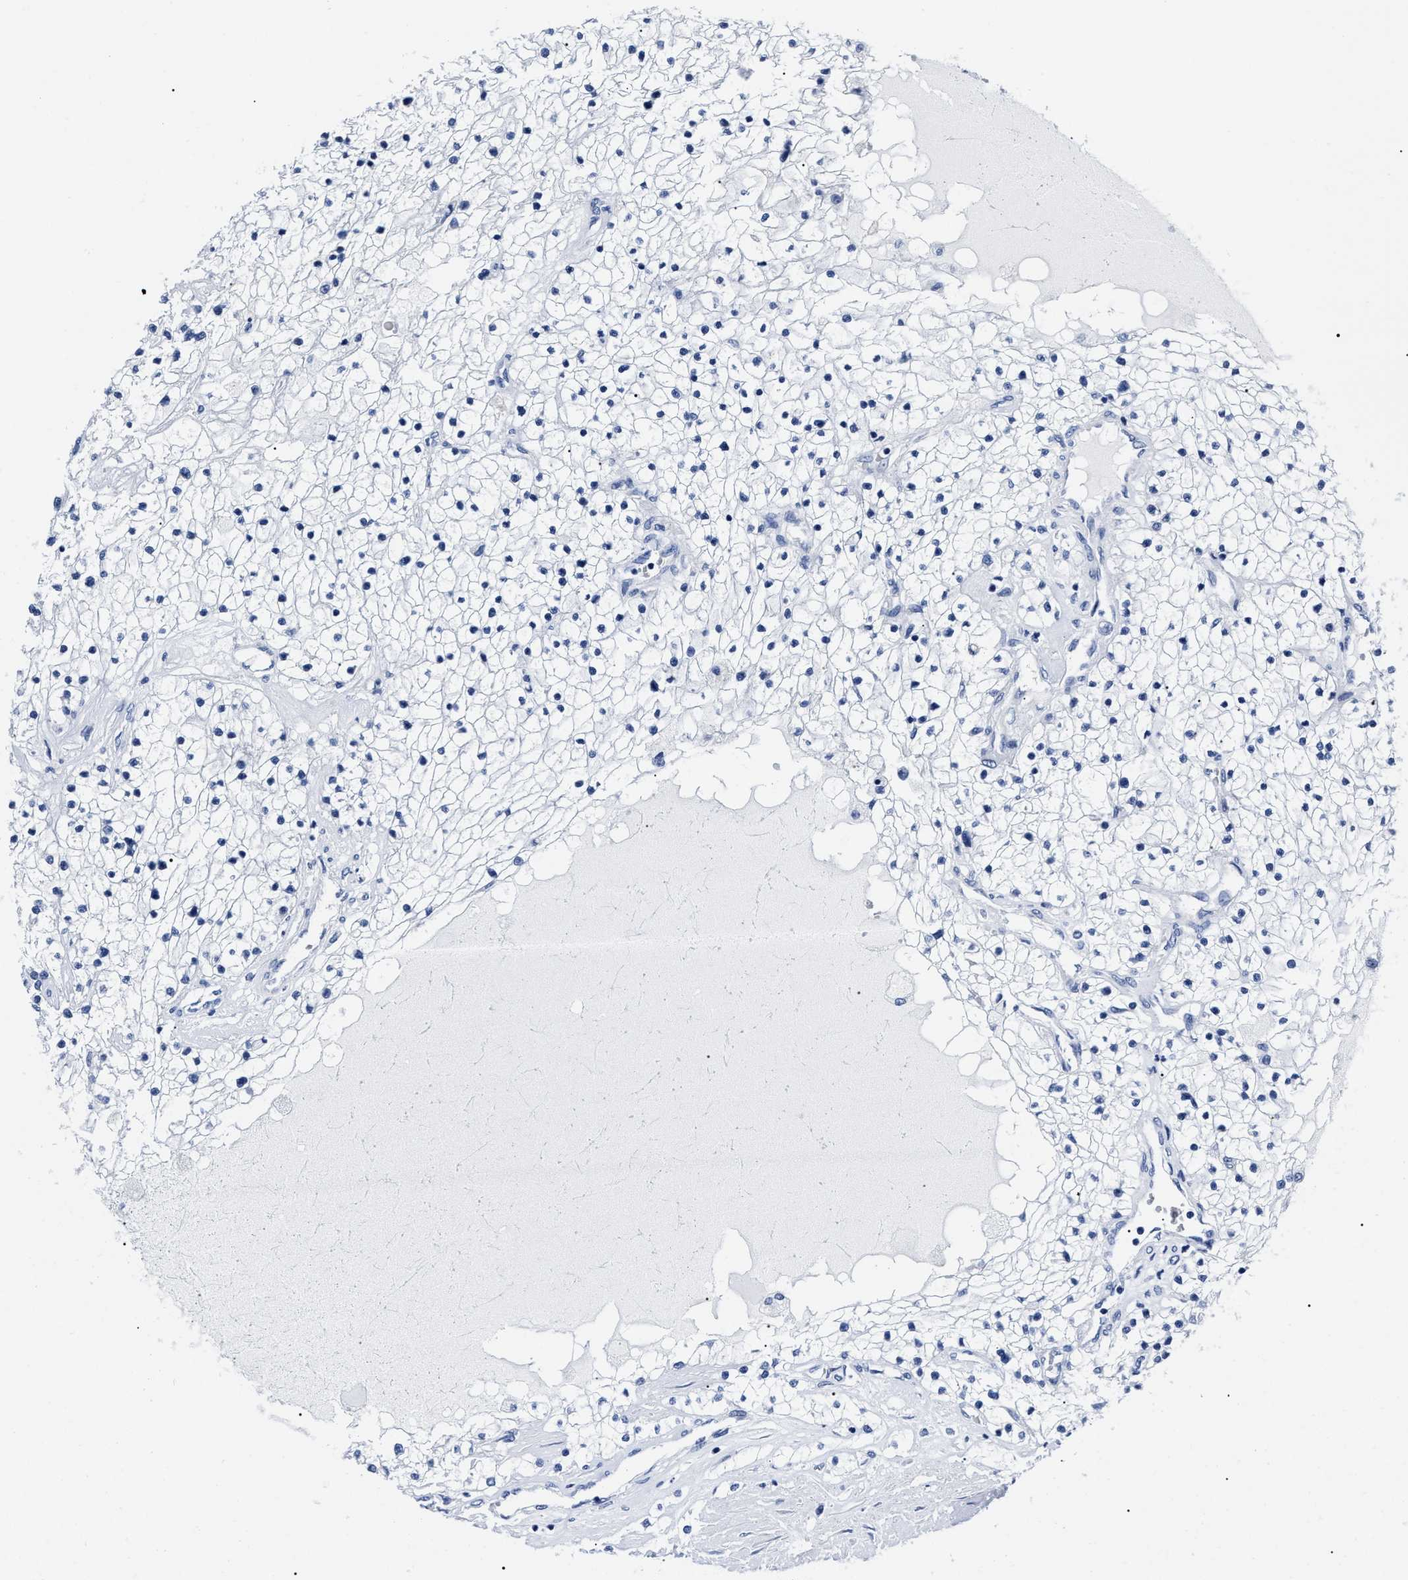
{"staining": {"intensity": "negative", "quantity": "none", "location": "none"}, "tissue": "renal cancer", "cell_type": "Tumor cells", "image_type": "cancer", "snomed": [{"axis": "morphology", "description": "Adenocarcinoma, NOS"}, {"axis": "topography", "description": "Kidney"}], "caption": "IHC image of renal cancer stained for a protein (brown), which displays no expression in tumor cells.", "gene": "ALPG", "patient": {"sex": "male", "age": 68}}